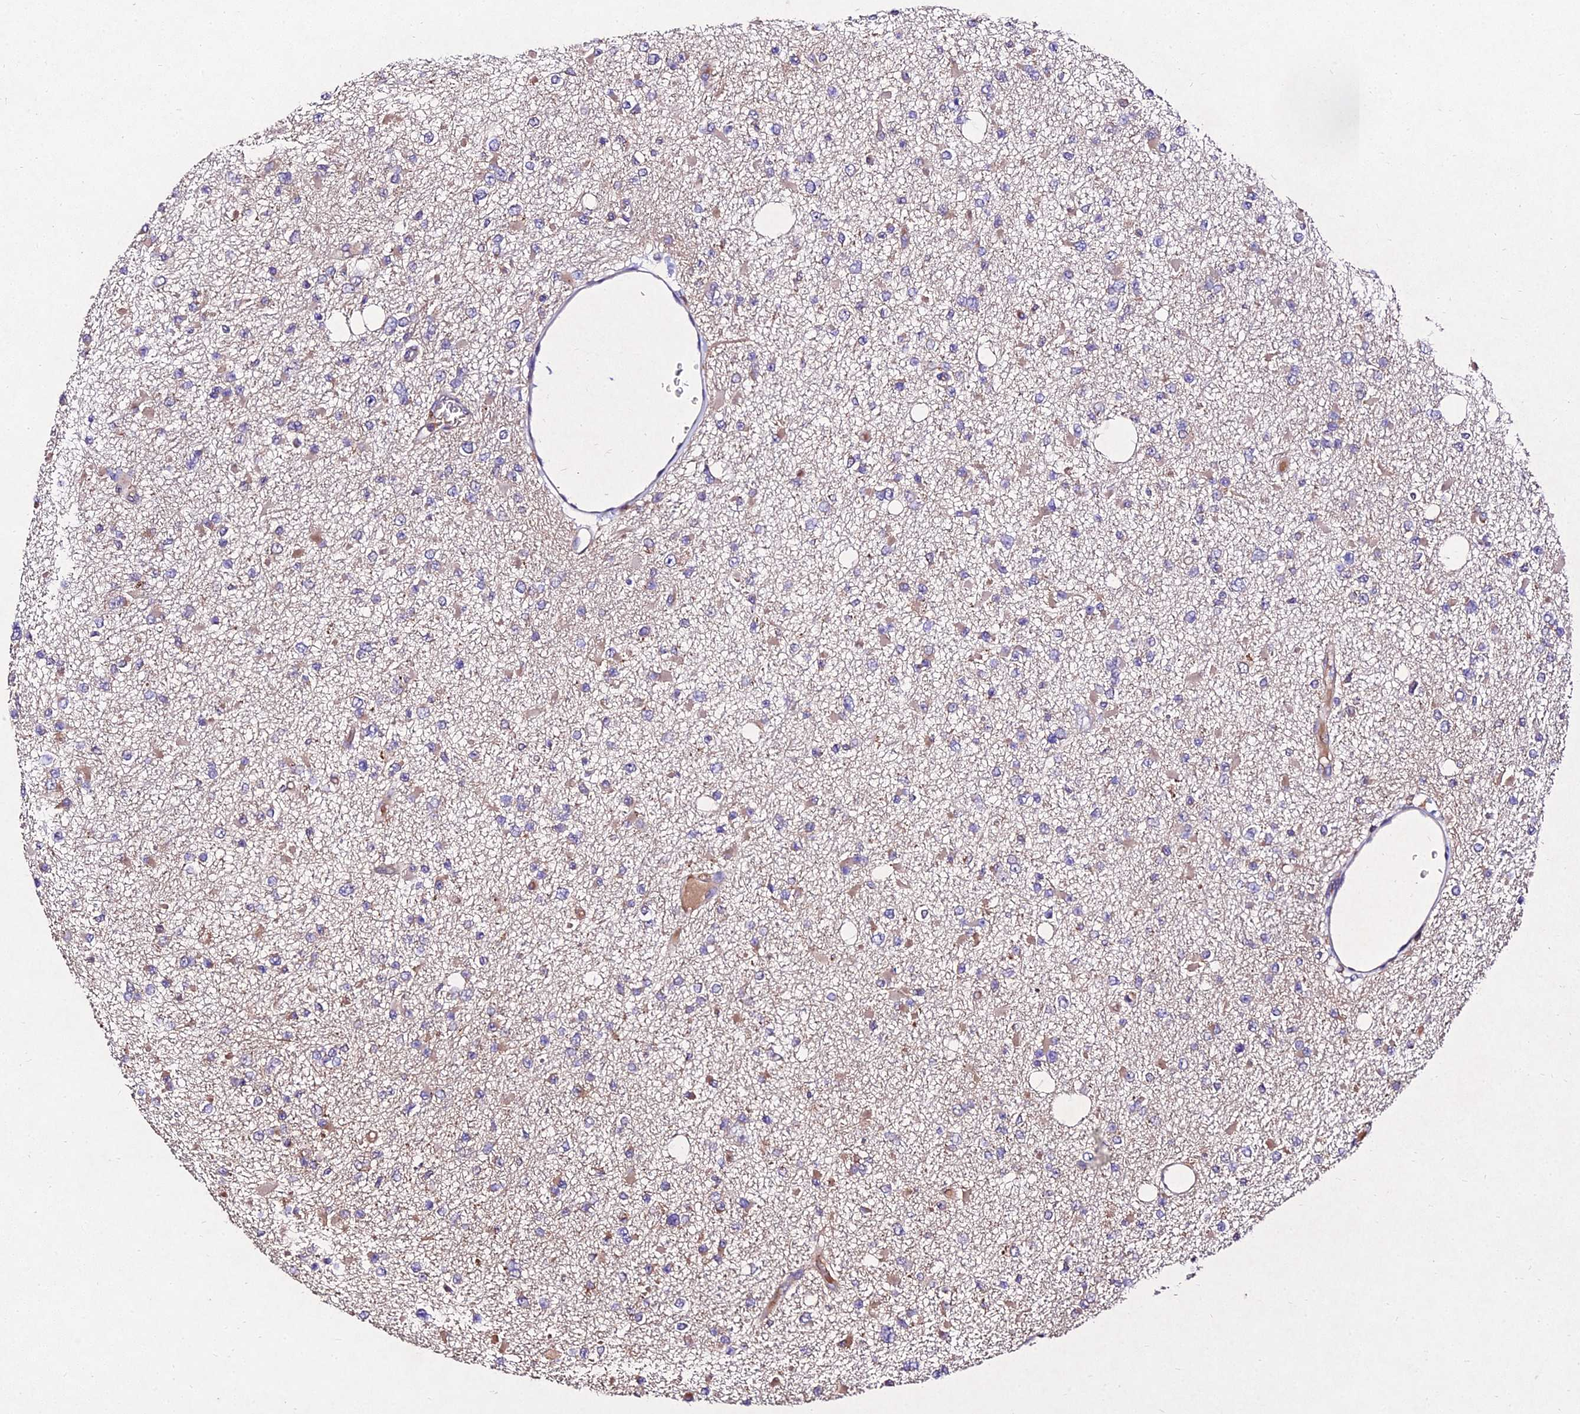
{"staining": {"intensity": "weak", "quantity": "<25%", "location": "cytoplasmic/membranous"}, "tissue": "glioma", "cell_type": "Tumor cells", "image_type": "cancer", "snomed": [{"axis": "morphology", "description": "Glioma, malignant, Low grade"}, {"axis": "topography", "description": "Brain"}], "caption": "This is an IHC photomicrograph of glioma. There is no positivity in tumor cells.", "gene": "AP3M2", "patient": {"sex": "female", "age": 22}}